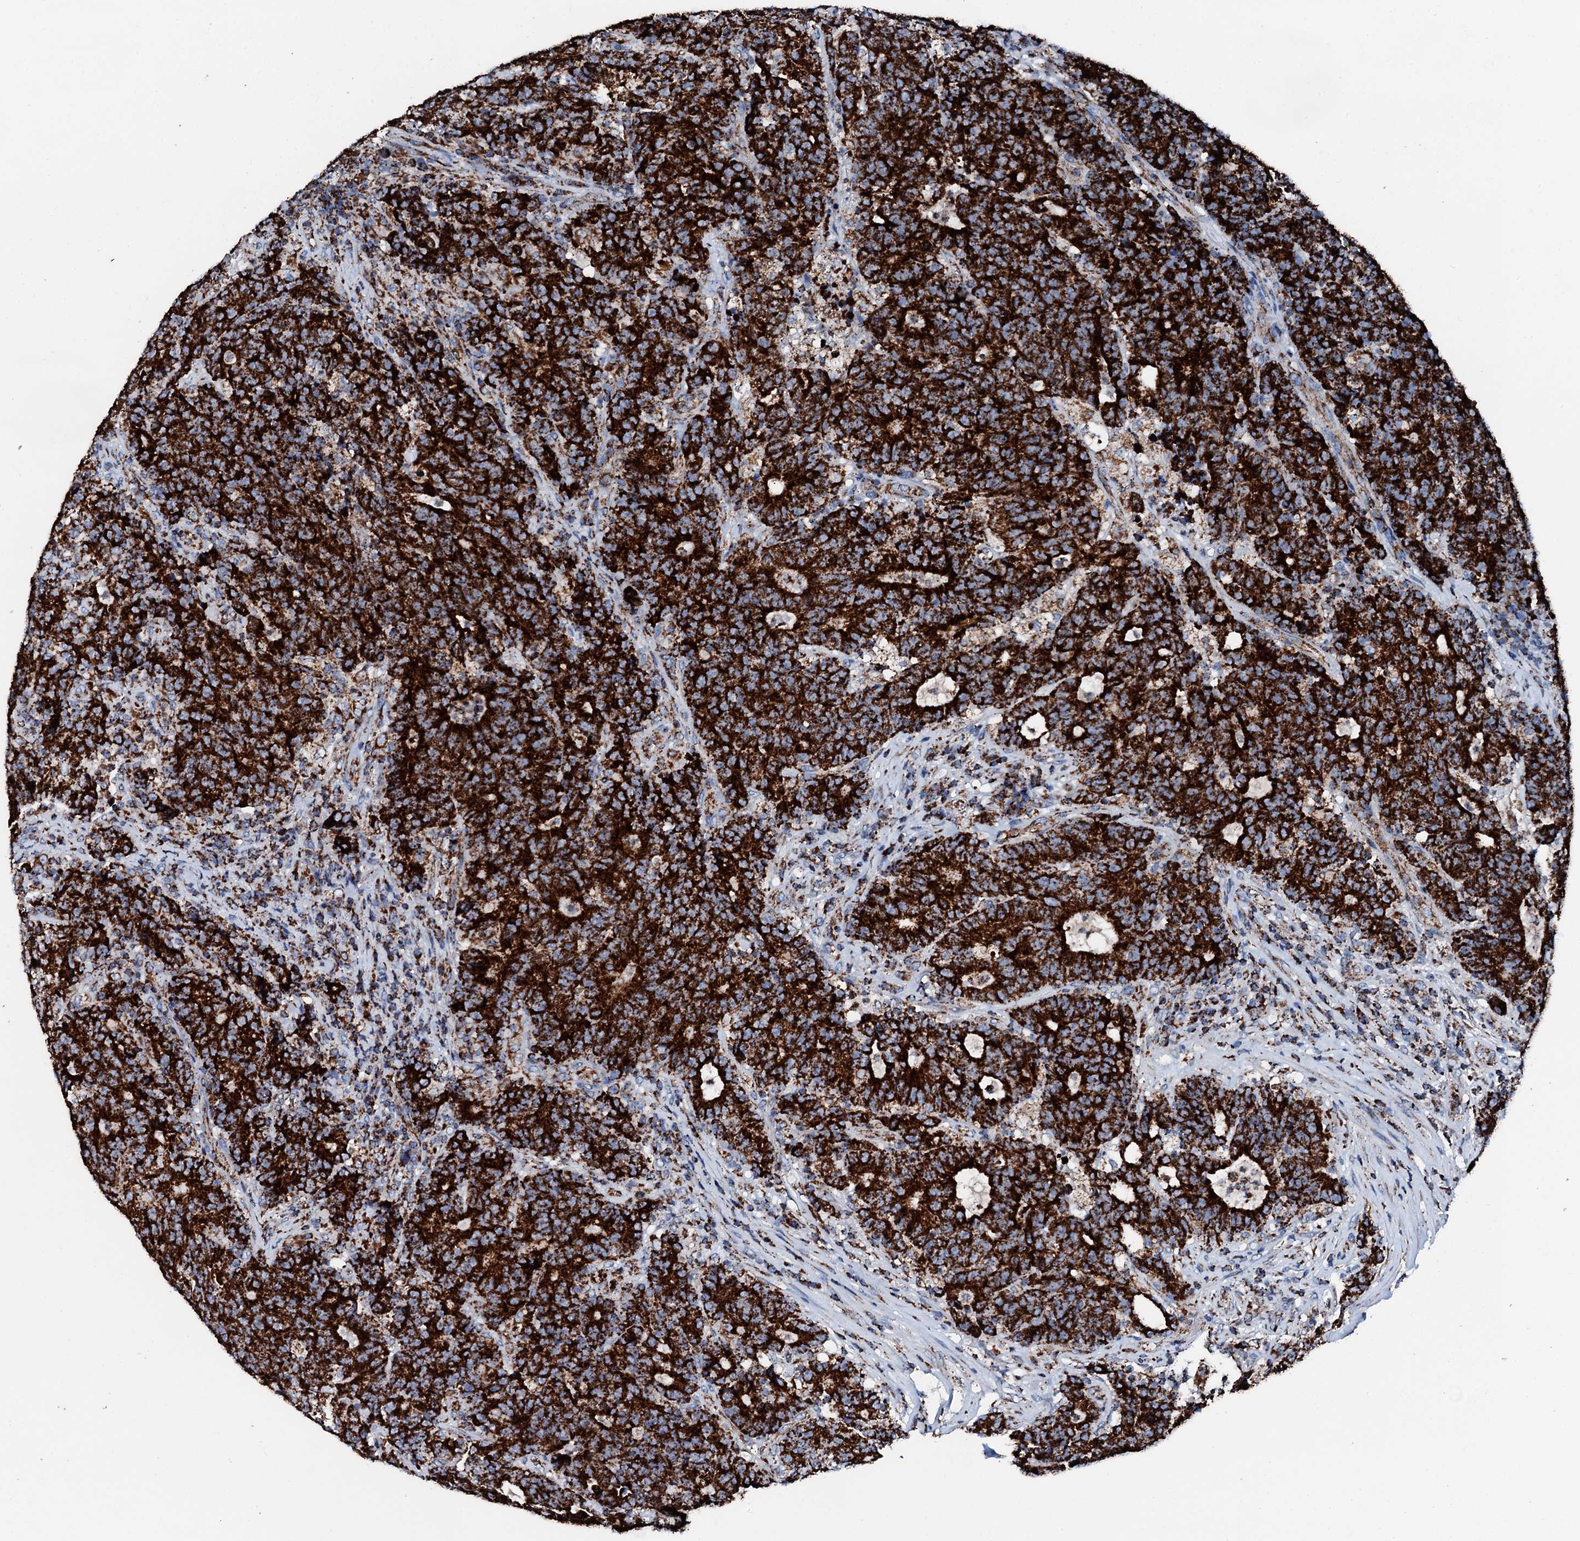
{"staining": {"intensity": "strong", "quantity": ">75%", "location": "cytoplasmic/membranous"}, "tissue": "colorectal cancer", "cell_type": "Tumor cells", "image_type": "cancer", "snomed": [{"axis": "morphology", "description": "Adenocarcinoma, NOS"}, {"axis": "topography", "description": "Colon"}], "caption": "A high-resolution micrograph shows IHC staining of colorectal cancer, which displays strong cytoplasmic/membranous positivity in about >75% of tumor cells.", "gene": "HADH", "patient": {"sex": "female", "age": 75}}